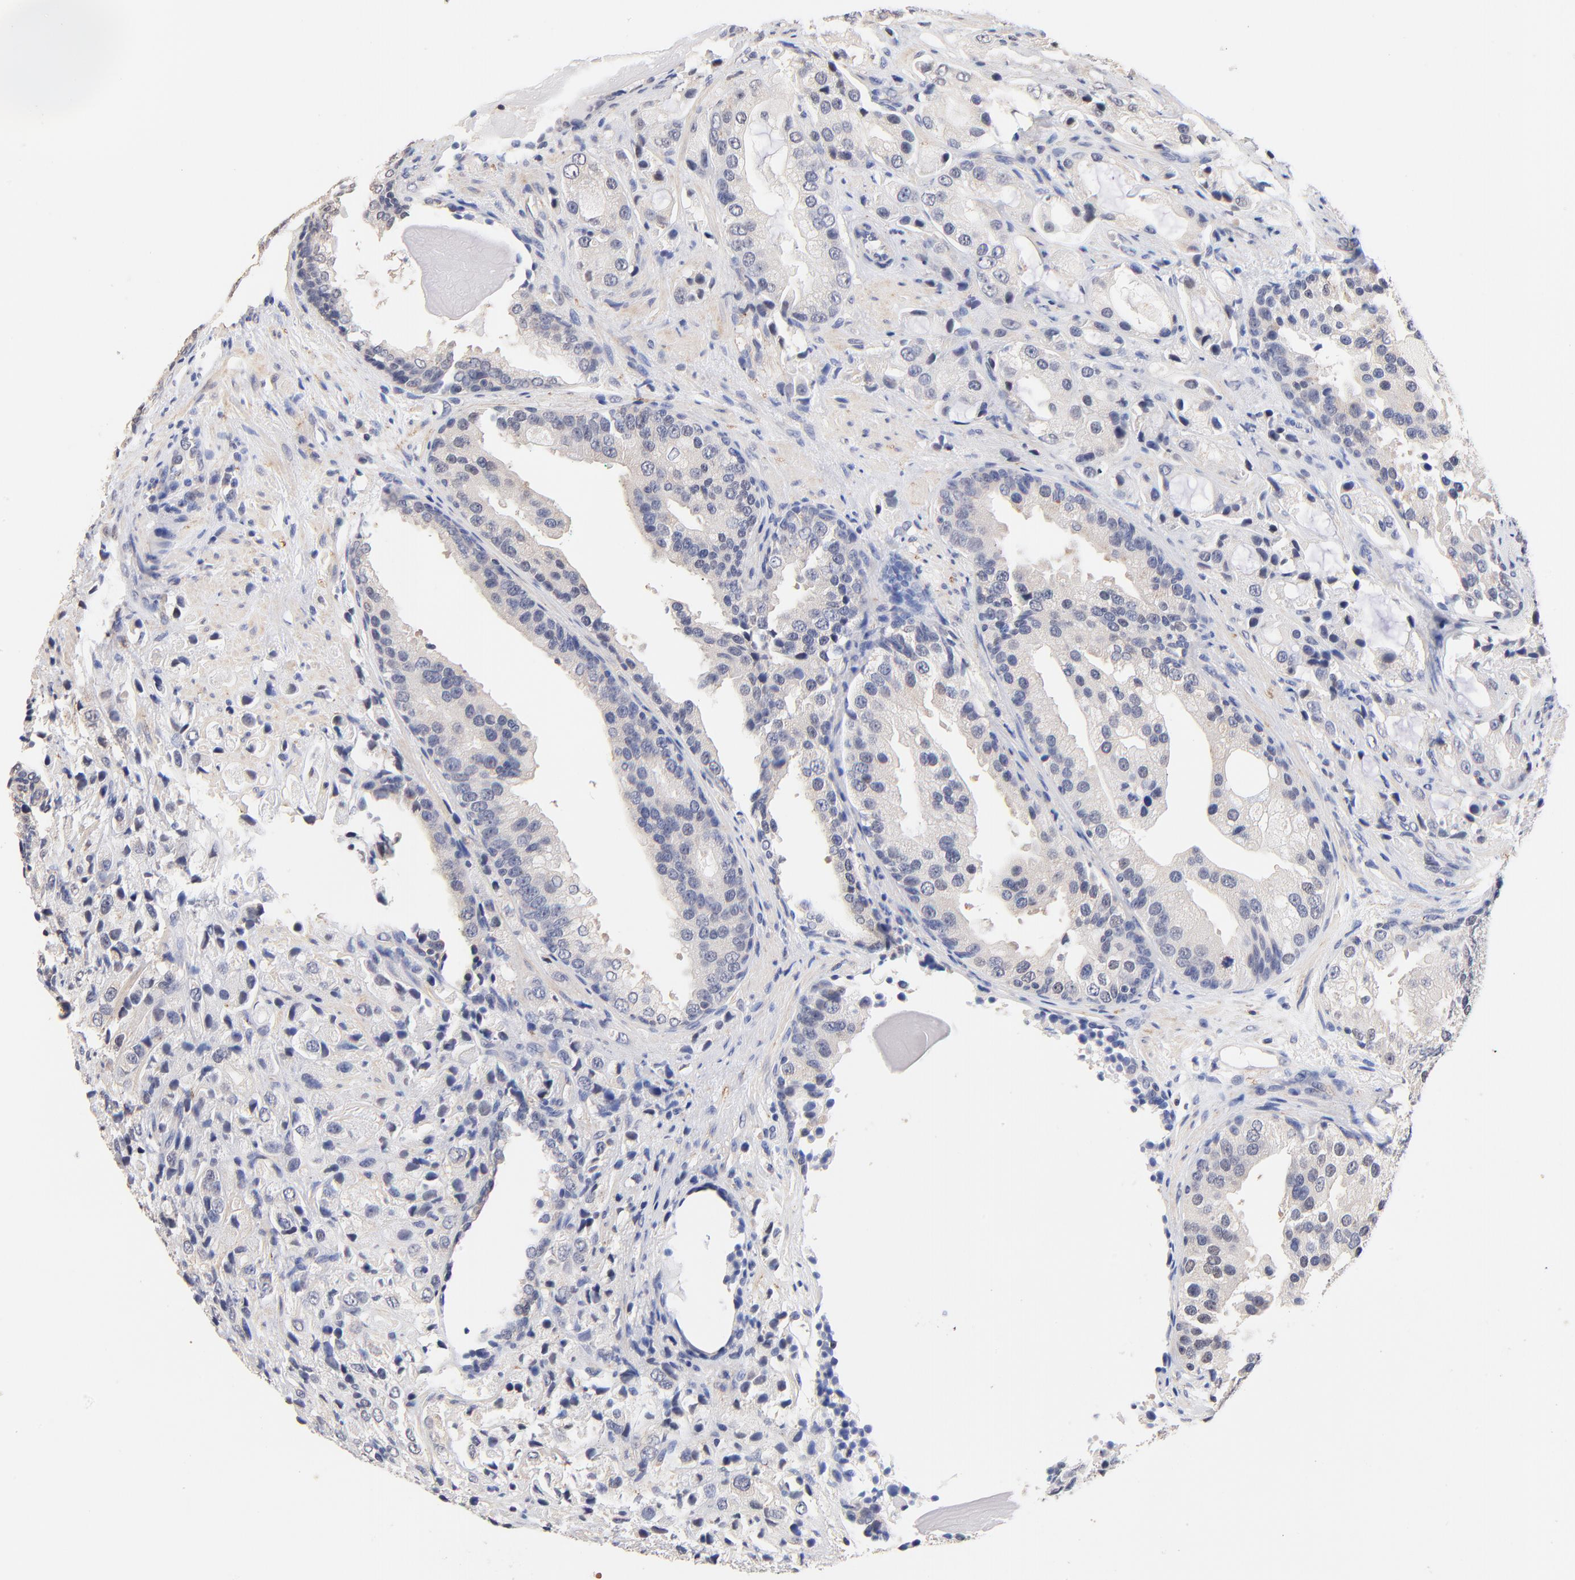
{"staining": {"intensity": "negative", "quantity": "none", "location": "none"}, "tissue": "prostate cancer", "cell_type": "Tumor cells", "image_type": "cancer", "snomed": [{"axis": "morphology", "description": "Adenocarcinoma, High grade"}, {"axis": "topography", "description": "Prostate"}], "caption": "A micrograph of human high-grade adenocarcinoma (prostate) is negative for staining in tumor cells.", "gene": "RIBC2", "patient": {"sex": "male", "age": 70}}